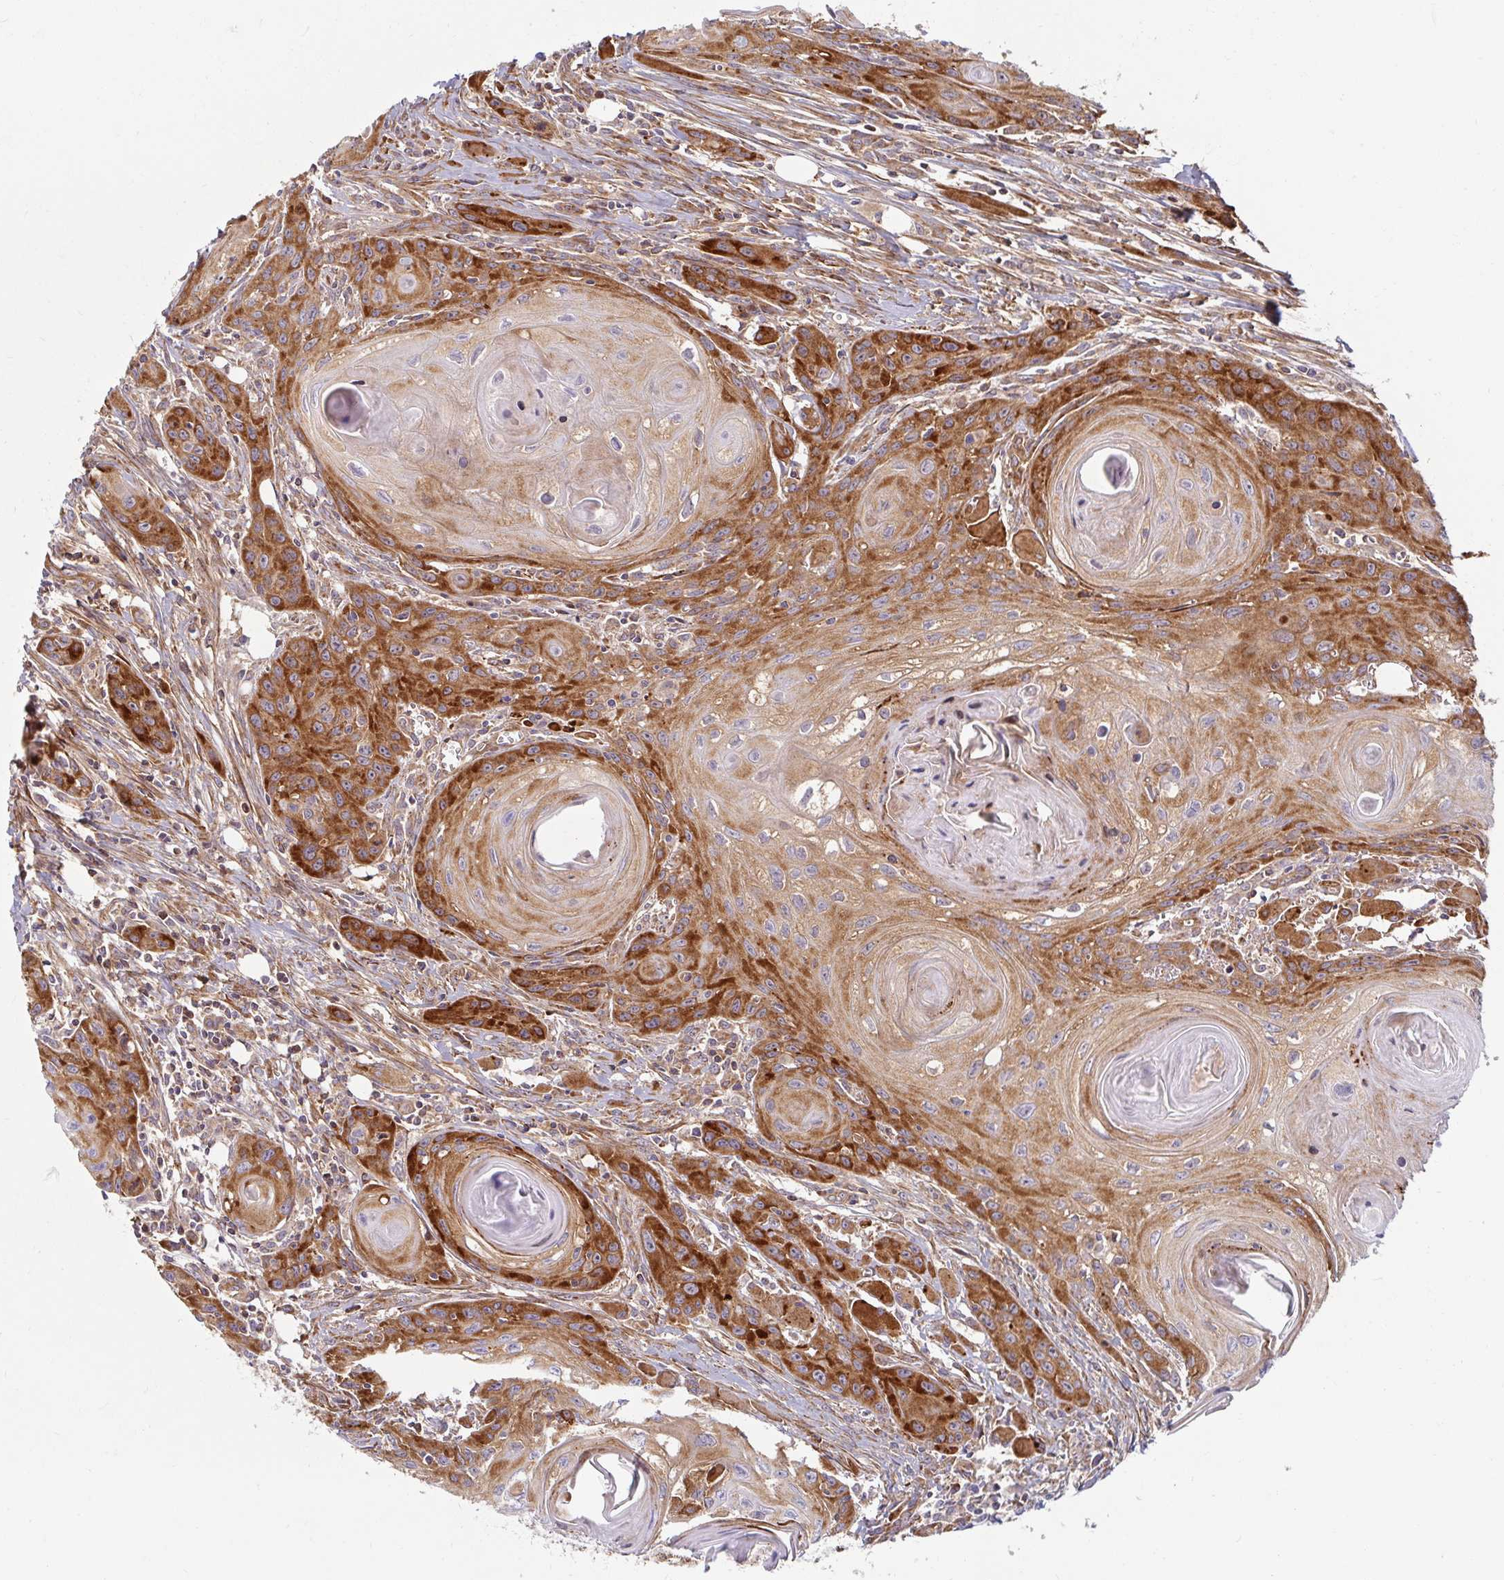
{"staining": {"intensity": "strong", "quantity": "25%-75%", "location": "cytoplasmic/membranous"}, "tissue": "head and neck cancer", "cell_type": "Tumor cells", "image_type": "cancer", "snomed": [{"axis": "morphology", "description": "Squamous cell carcinoma, NOS"}, {"axis": "topography", "description": "Oral tissue"}, {"axis": "topography", "description": "Head-Neck"}], "caption": "A high amount of strong cytoplasmic/membranous staining is appreciated in approximately 25%-75% of tumor cells in head and neck squamous cell carcinoma tissue.", "gene": "BTF3", "patient": {"sex": "male", "age": 58}}